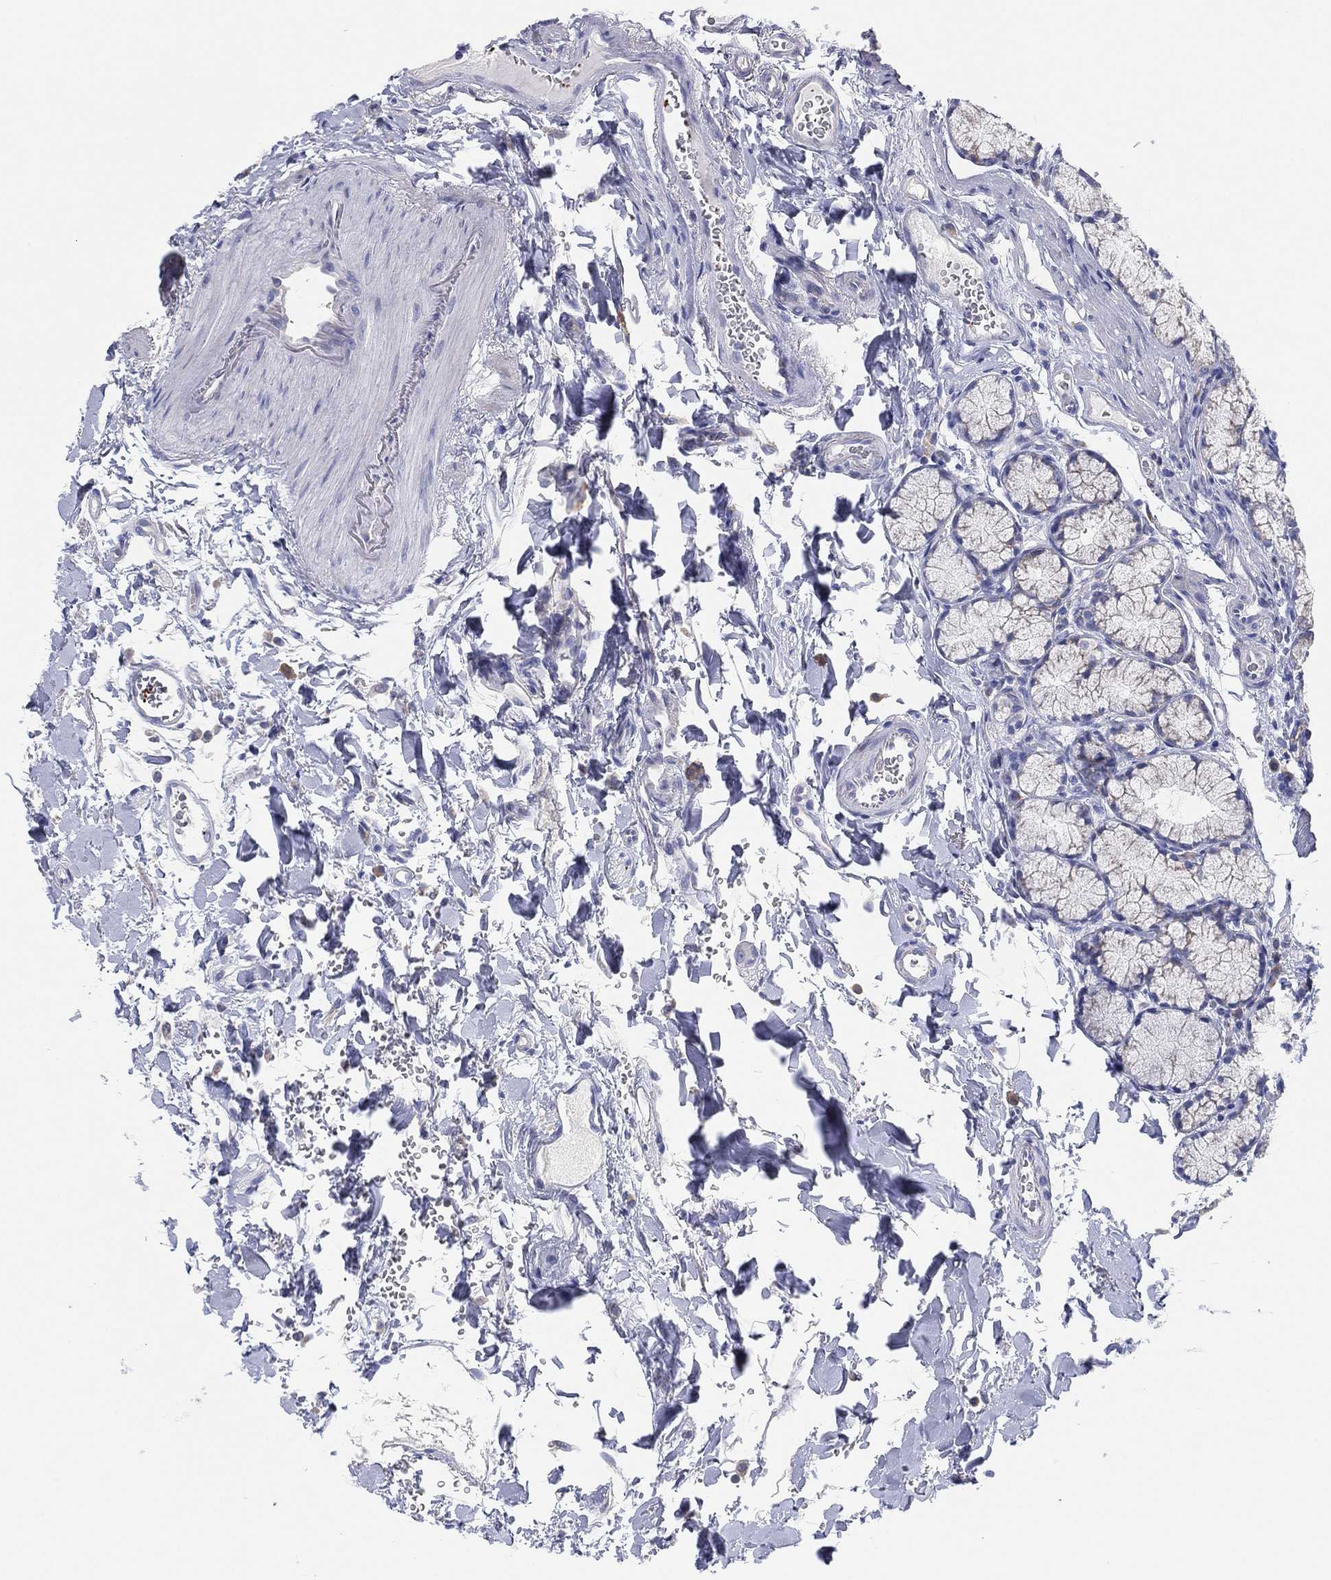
{"staining": {"intensity": "negative", "quantity": "none", "location": "none"}, "tissue": "duodenum", "cell_type": "Glandular cells", "image_type": "normal", "snomed": [{"axis": "morphology", "description": "Normal tissue, NOS"}, {"axis": "topography", "description": "Duodenum"}], "caption": "Human duodenum stained for a protein using immunohistochemistry displays no positivity in glandular cells.", "gene": "TMEM40", "patient": {"sex": "female", "age": 67}}